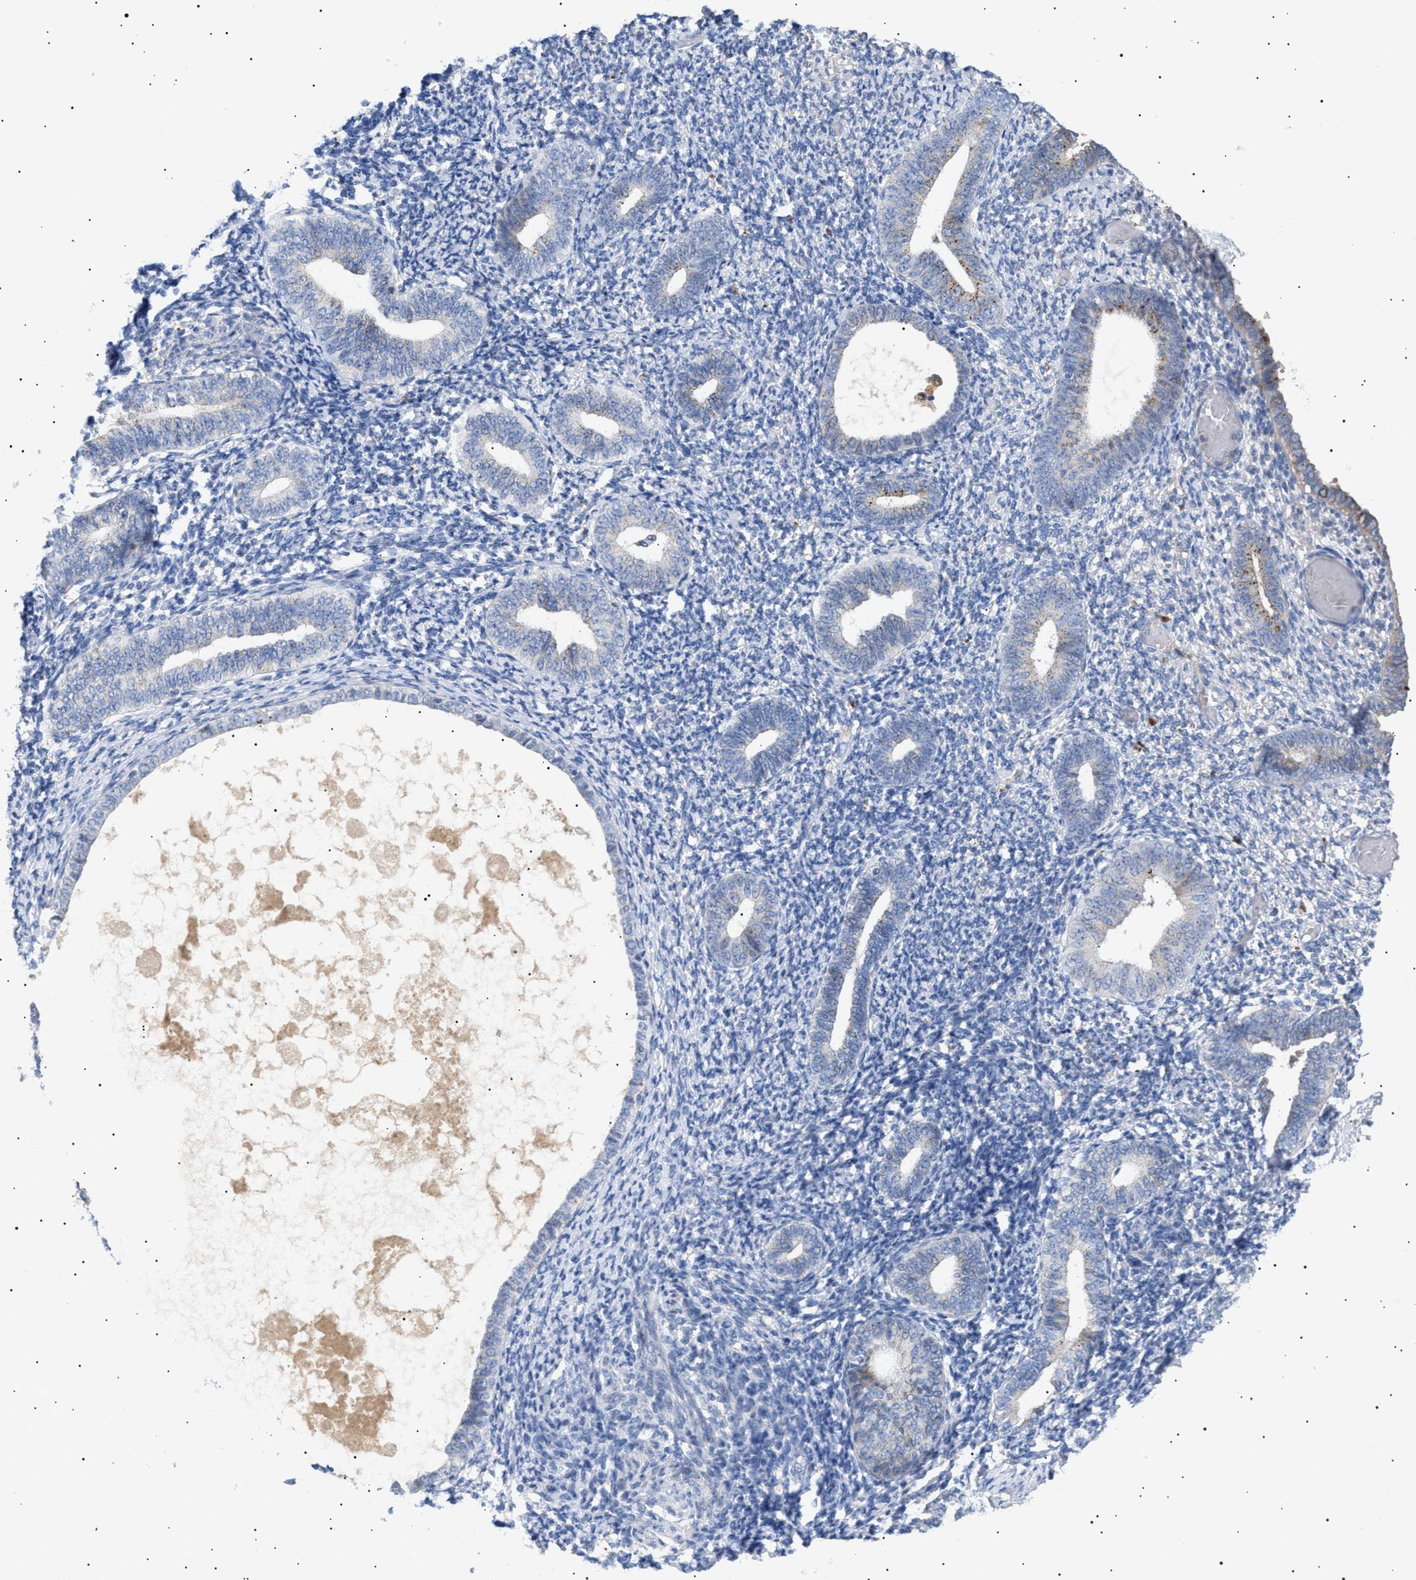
{"staining": {"intensity": "negative", "quantity": "none", "location": "none"}, "tissue": "endometrium", "cell_type": "Cells in endometrial stroma", "image_type": "normal", "snomed": [{"axis": "morphology", "description": "Normal tissue, NOS"}, {"axis": "topography", "description": "Endometrium"}], "caption": "A high-resolution micrograph shows immunohistochemistry (IHC) staining of normal endometrium, which demonstrates no significant positivity in cells in endometrial stroma.", "gene": "SIRT5", "patient": {"sex": "female", "age": 66}}